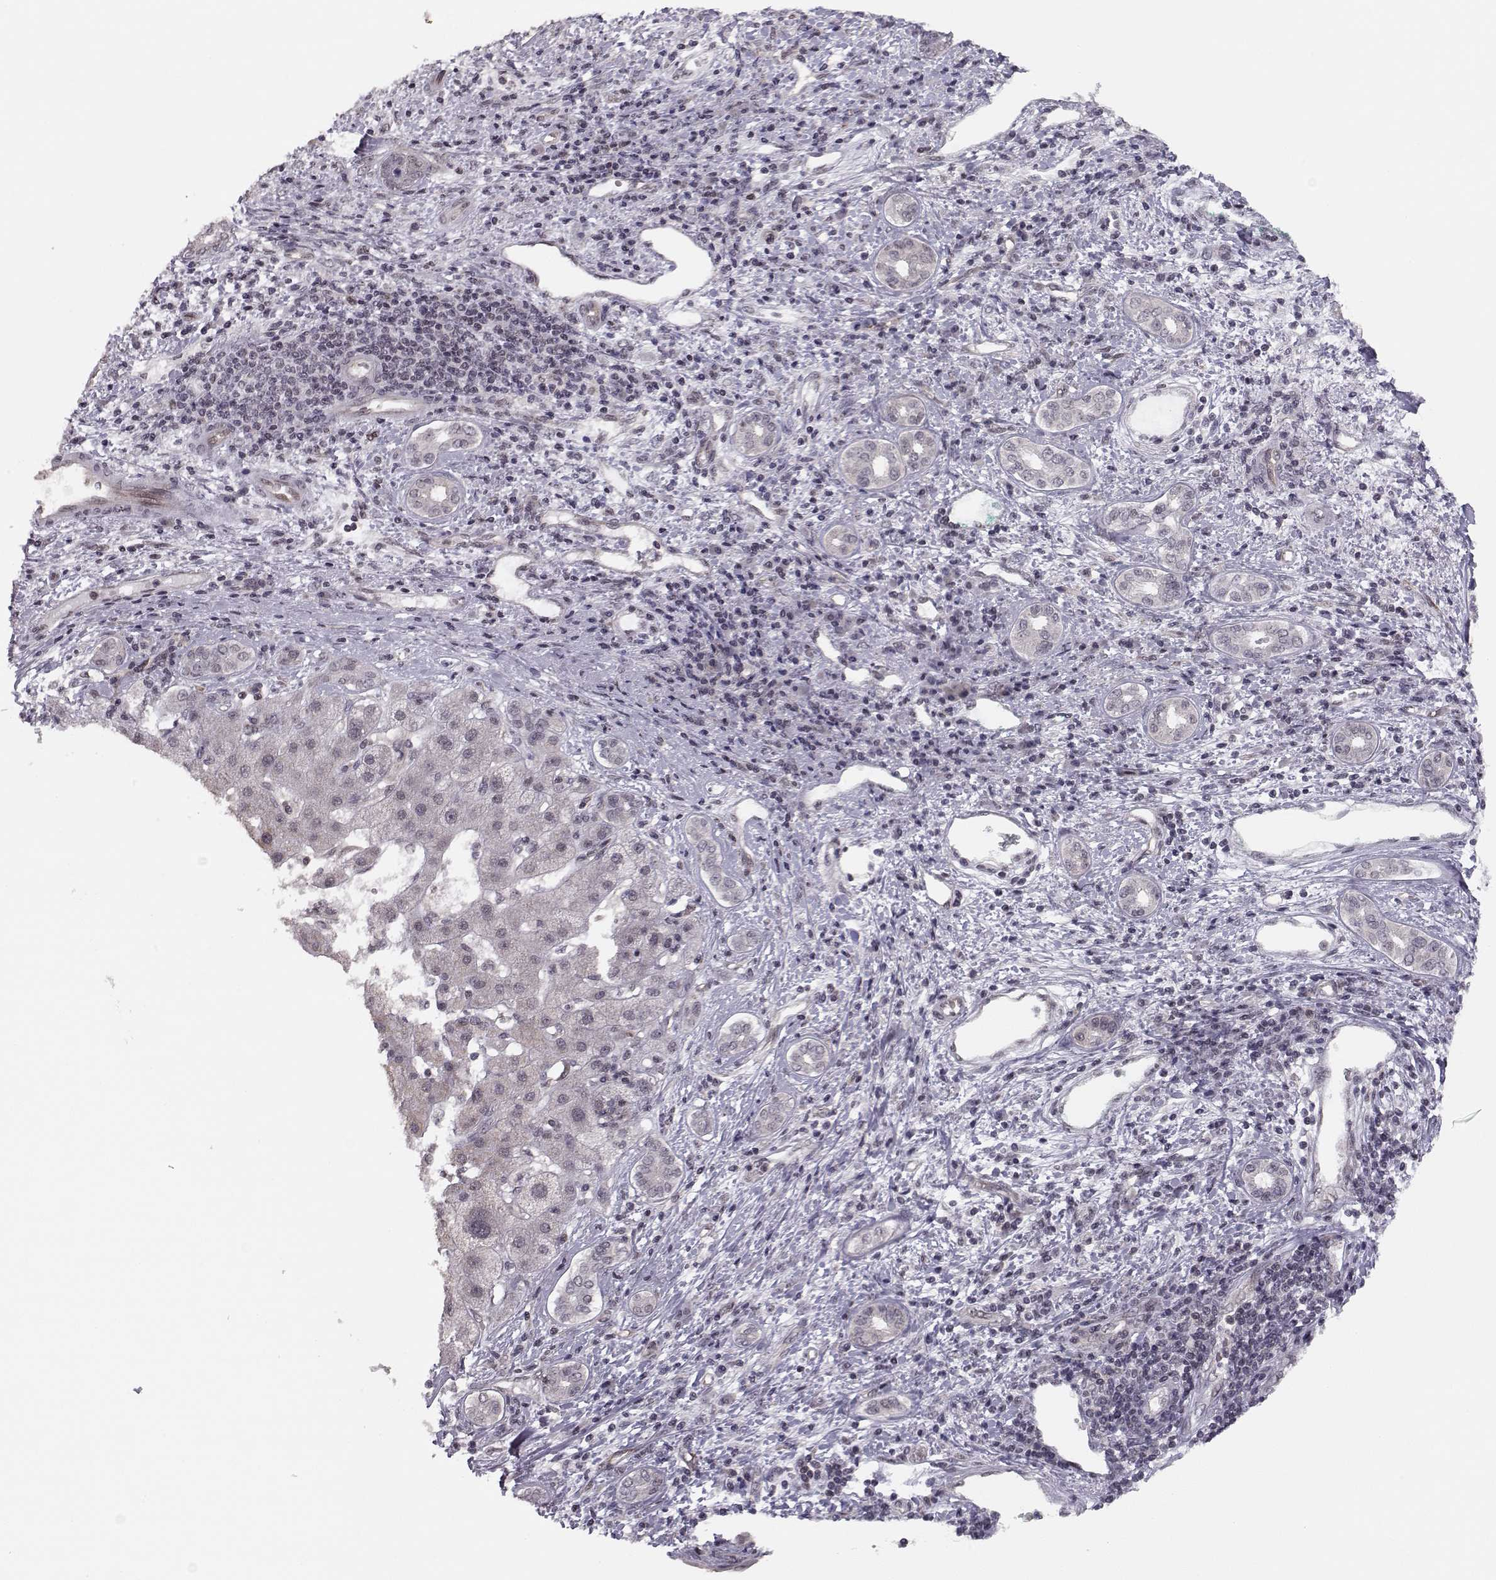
{"staining": {"intensity": "negative", "quantity": "none", "location": "none"}, "tissue": "liver cancer", "cell_type": "Tumor cells", "image_type": "cancer", "snomed": [{"axis": "morphology", "description": "Carcinoma, Hepatocellular, NOS"}, {"axis": "topography", "description": "Liver"}], "caption": "A histopathology image of human hepatocellular carcinoma (liver) is negative for staining in tumor cells.", "gene": "KIF13B", "patient": {"sex": "male", "age": 65}}